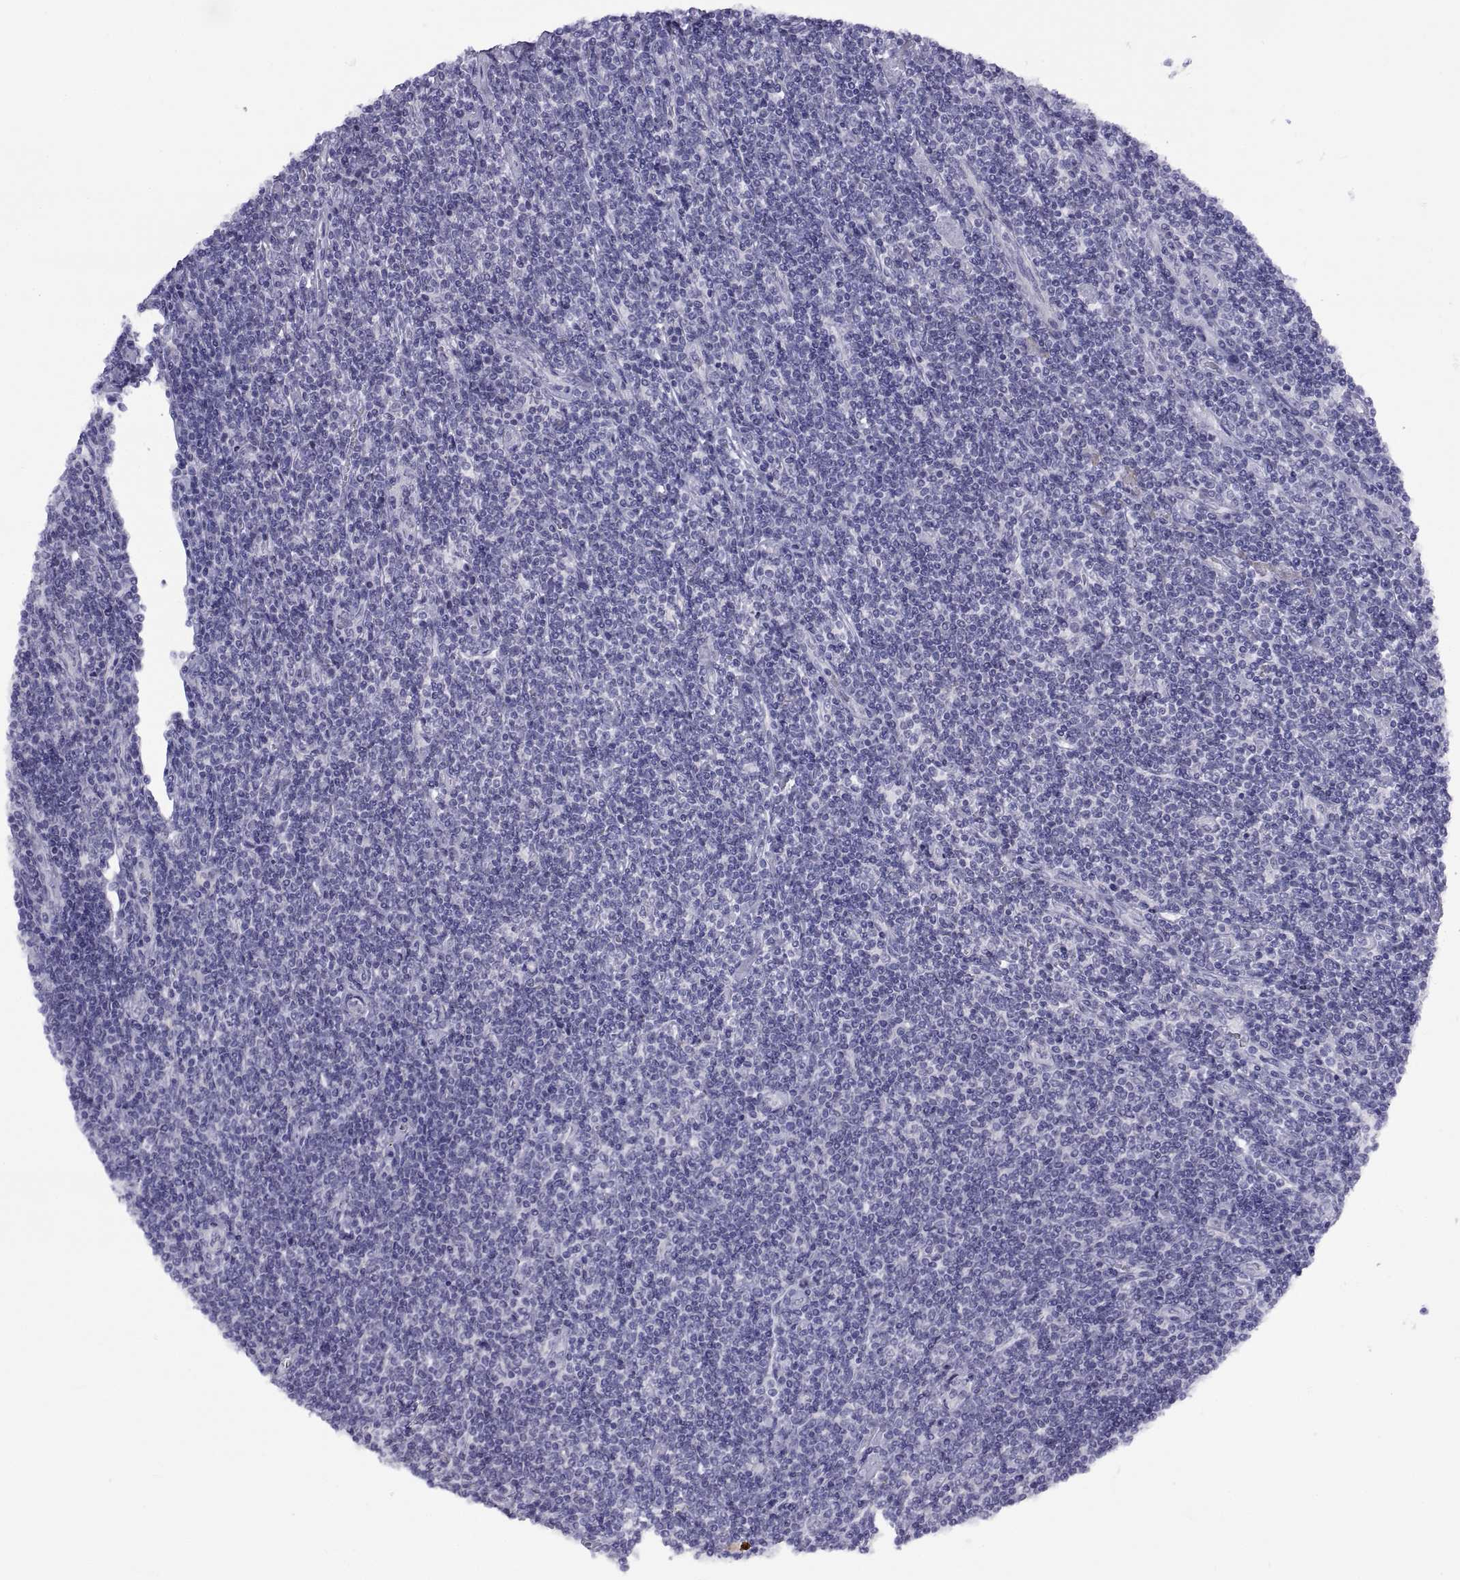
{"staining": {"intensity": "negative", "quantity": "none", "location": "none"}, "tissue": "lymphoma", "cell_type": "Tumor cells", "image_type": "cancer", "snomed": [{"axis": "morphology", "description": "Hodgkin's disease, NOS"}, {"axis": "topography", "description": "Lymph node"}], "caption": "This is a histopathology image of IHC staining of lymphoma, which shows no expression in tumor cells.", "gene": "VSX2", "patient": {"sex": "male", "age": 40}}